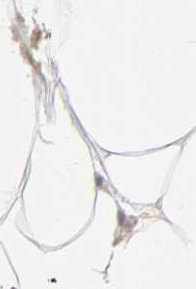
{"staining": {"intensity": "negative", "quantity": "none", "location": "none"}, "tissue": "adipose tissue", "cell_type": "Adipocytes", "image_type": "normal", "snomed": [{"axis": "morphology", "description": "Normal tissue, NOS"}, {"axis": "morphology", "description": "Duct carcinoma"}, {"axis": "topography", "description": "Breast"}, {"axis": "topography", "description": "Adipose tissue"}], "caption": "This histopathology image is of normal adipose tissue stained with IHC to label a protein in brown with the nuclei are counter-stained blue. There is no positivity in adipocytes. Nuclei are stained in blue.", "gene": "SCFD1", "patient": {"sex": "female", "age": 37}}